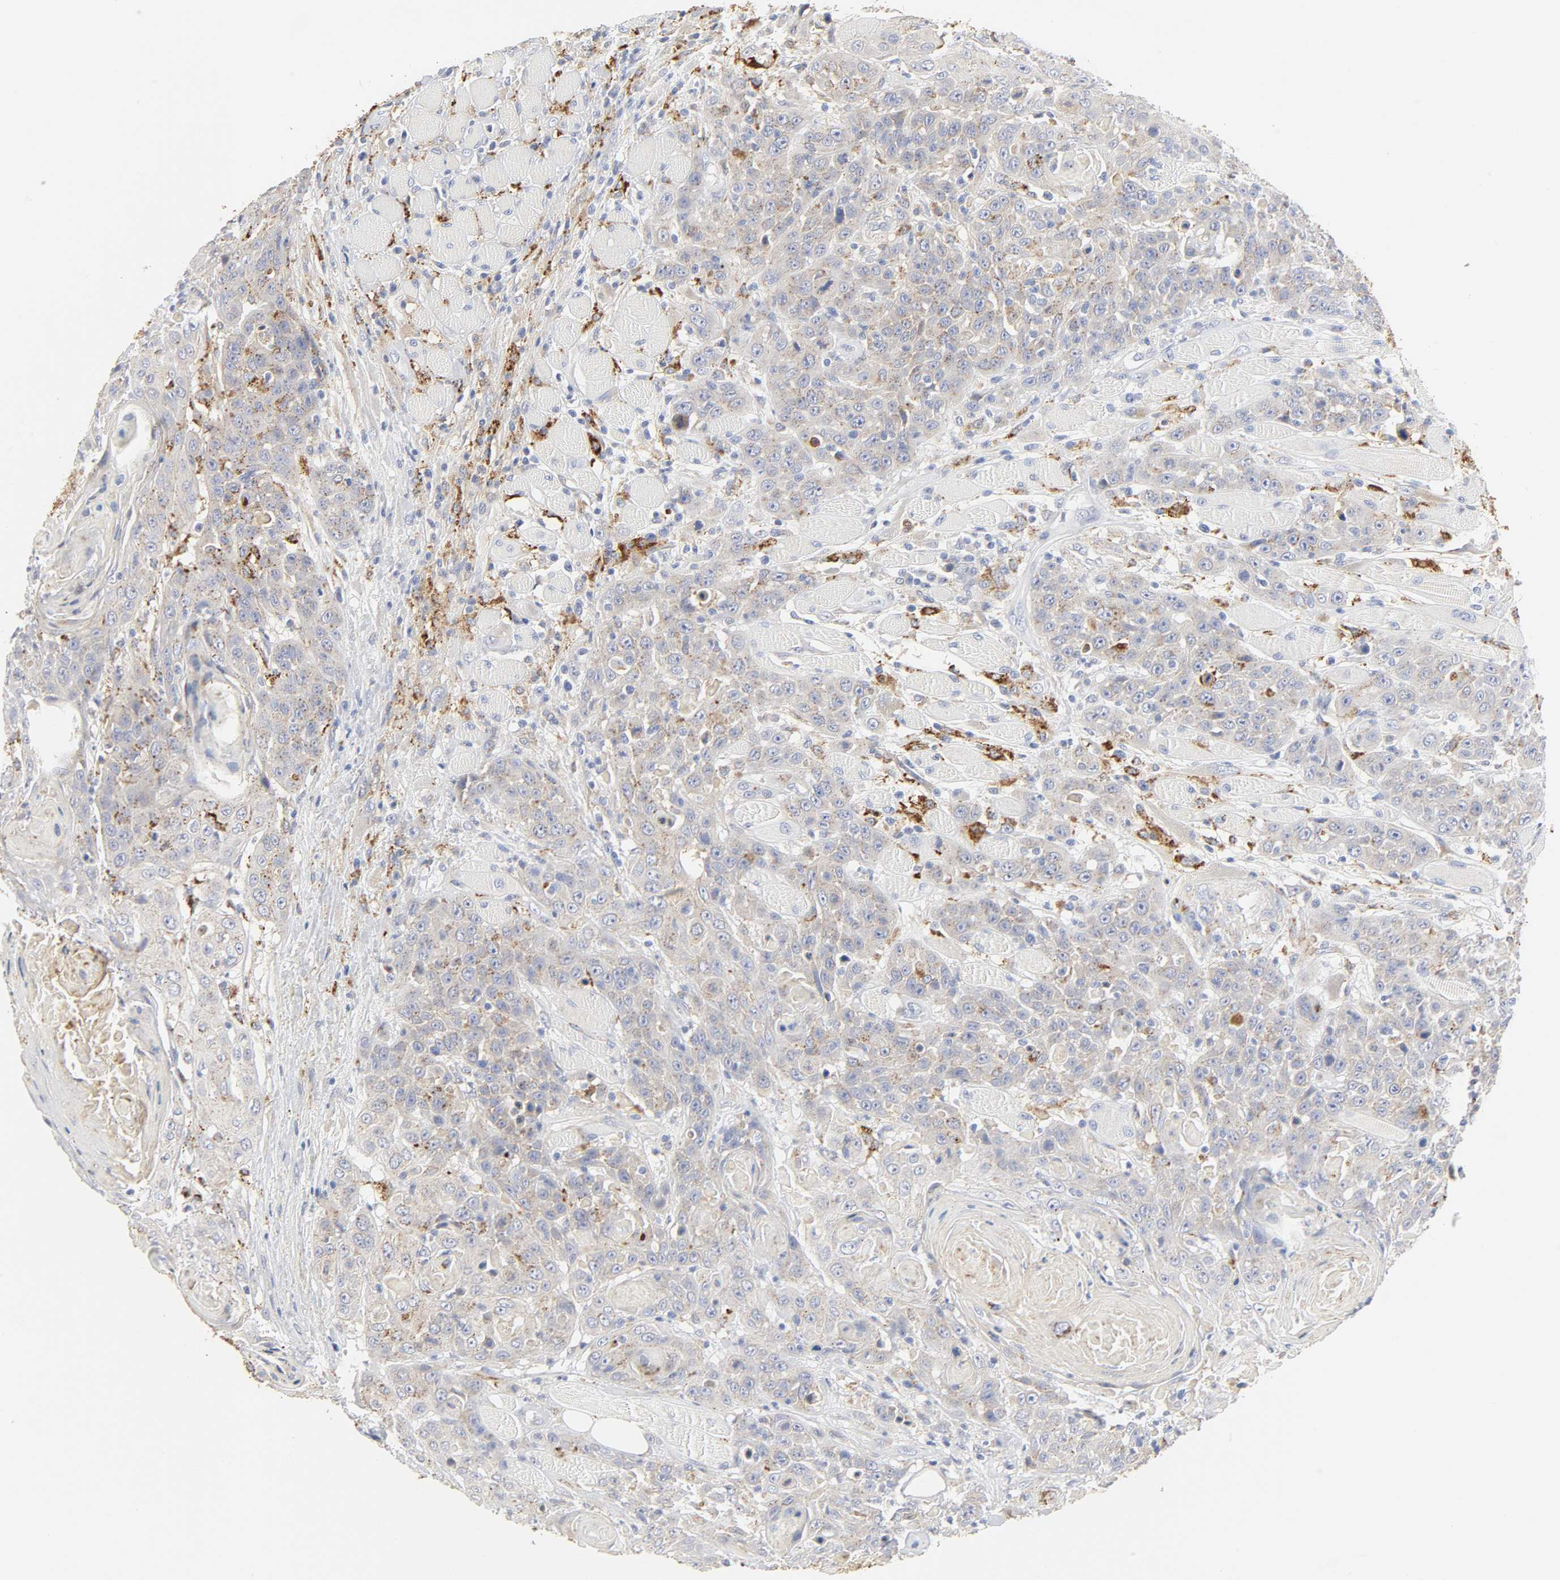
{"staining": {"intensity": "weak", "quantity": "<25%", "location": "cytoplasmic/membranous"}, "tissue": "head and neck cancer", "cell_type": "Tumor cells", "image_type": "cancer", "snomed": [{"axis": "morphology", "description": "Squamous cell carcinoma, NOS"}, {"axis": "topography", "description": "Head-Neck"}], "caption": "The IHC image has no significant positivity in tumor cells of head and neck cancer (squamous cell carcinoma) tissue.", "gene": "MAGEB17", "patient": {"sex": "female", "age": 84}}